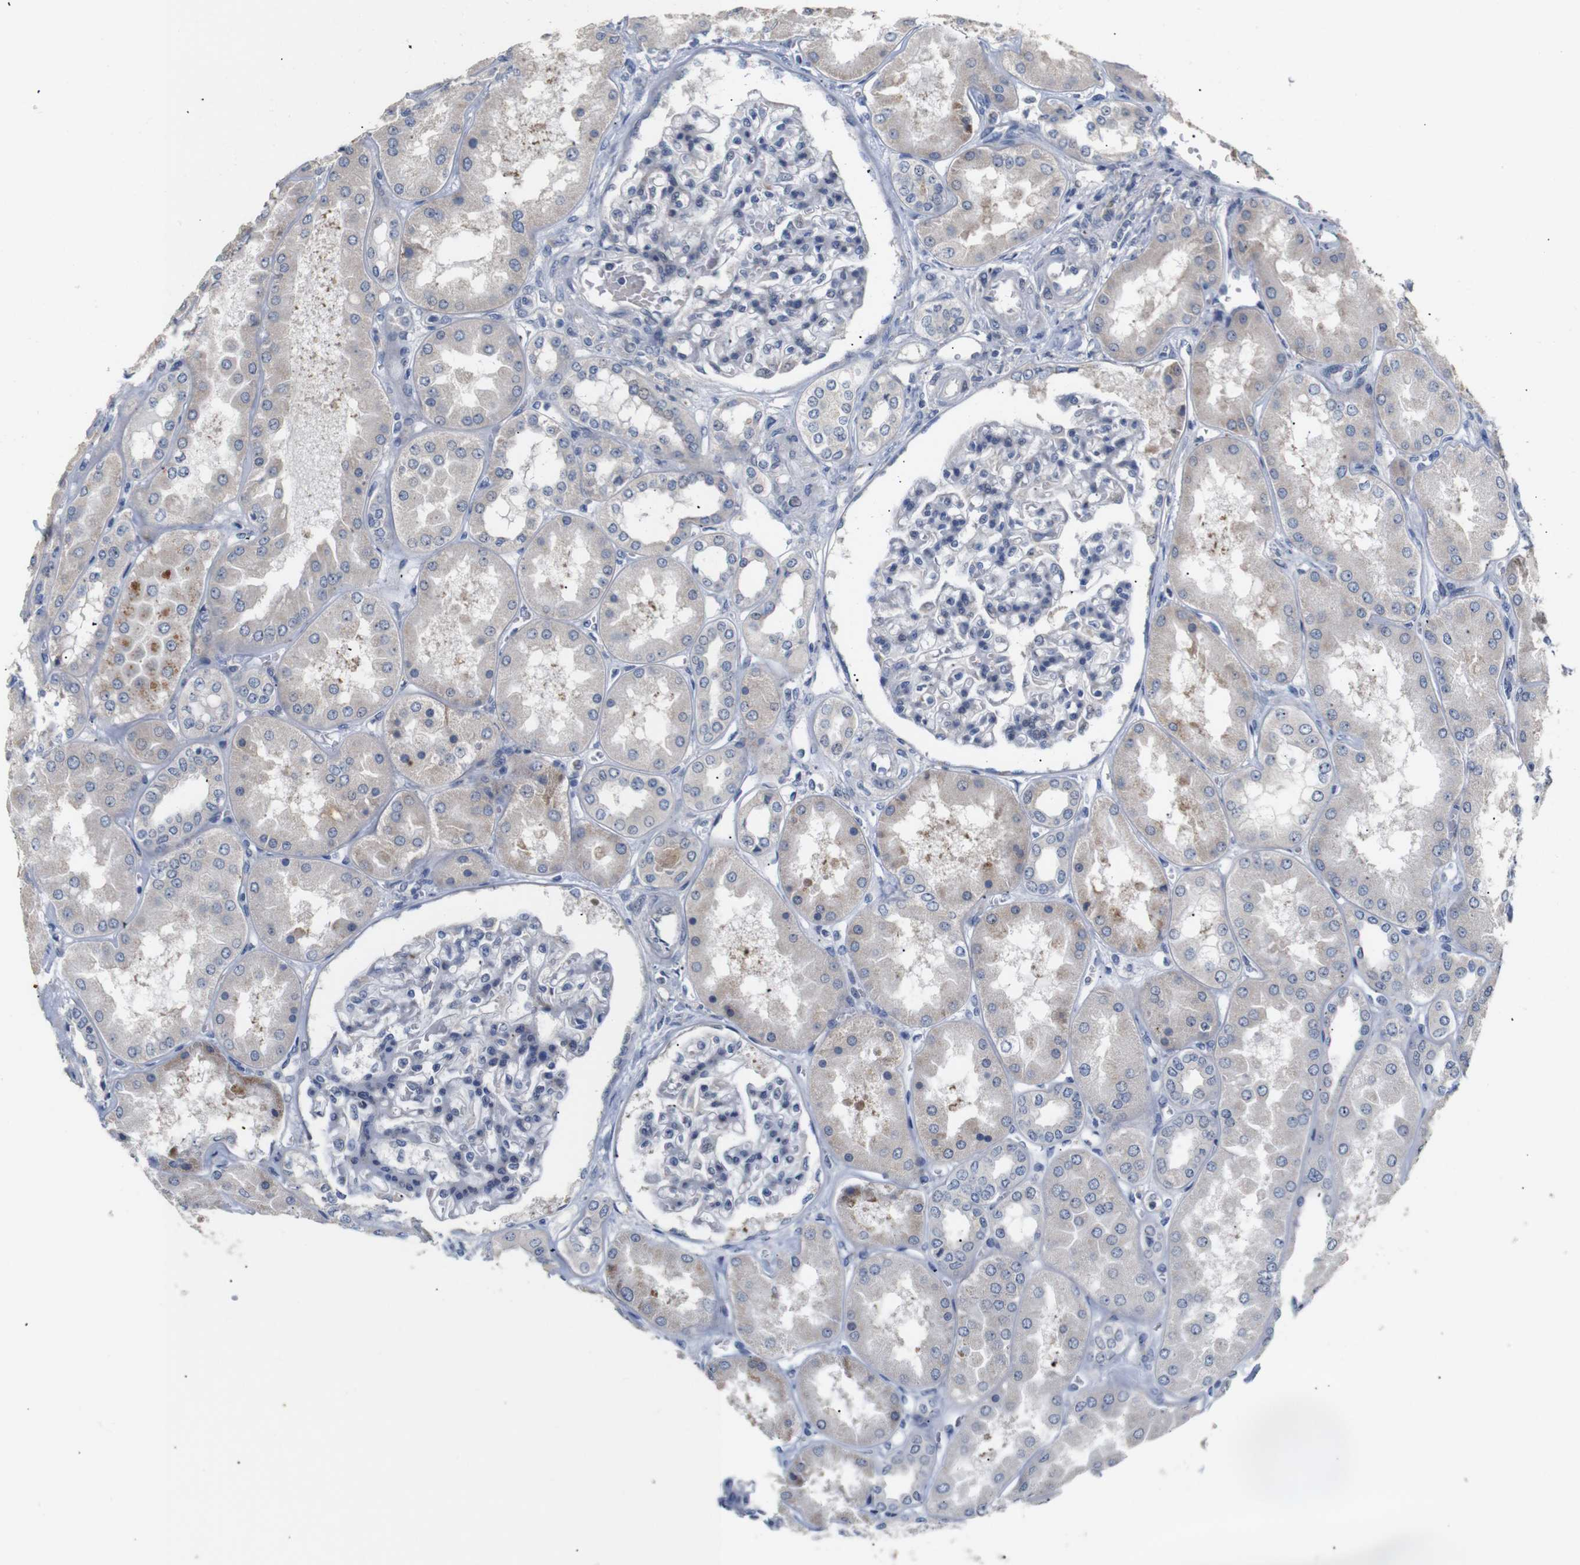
{"staining": {"intensity": "negative", "quantity": "none", "location": "none"}, "tissue": "kidney", "cell_type": "Cells in glomeruli", "image_type": "normal", "snomed": [{"axis": "morphology", "description": "Normal tissue, NOS"}, {"axis": "topography", "description": "Kidney"}], "caption": "Cells in glomeruli show no significant protein staining in normal kidney. The staining was performed using DAB (3,3'-diaminobenzidine) to visualize the protein expression in brown, while the nuclei were stained in blue with hematoxylin (Magnification: 20x).", "gene": "TRIM5", "patient": {"sex": "female", "age": 56}}